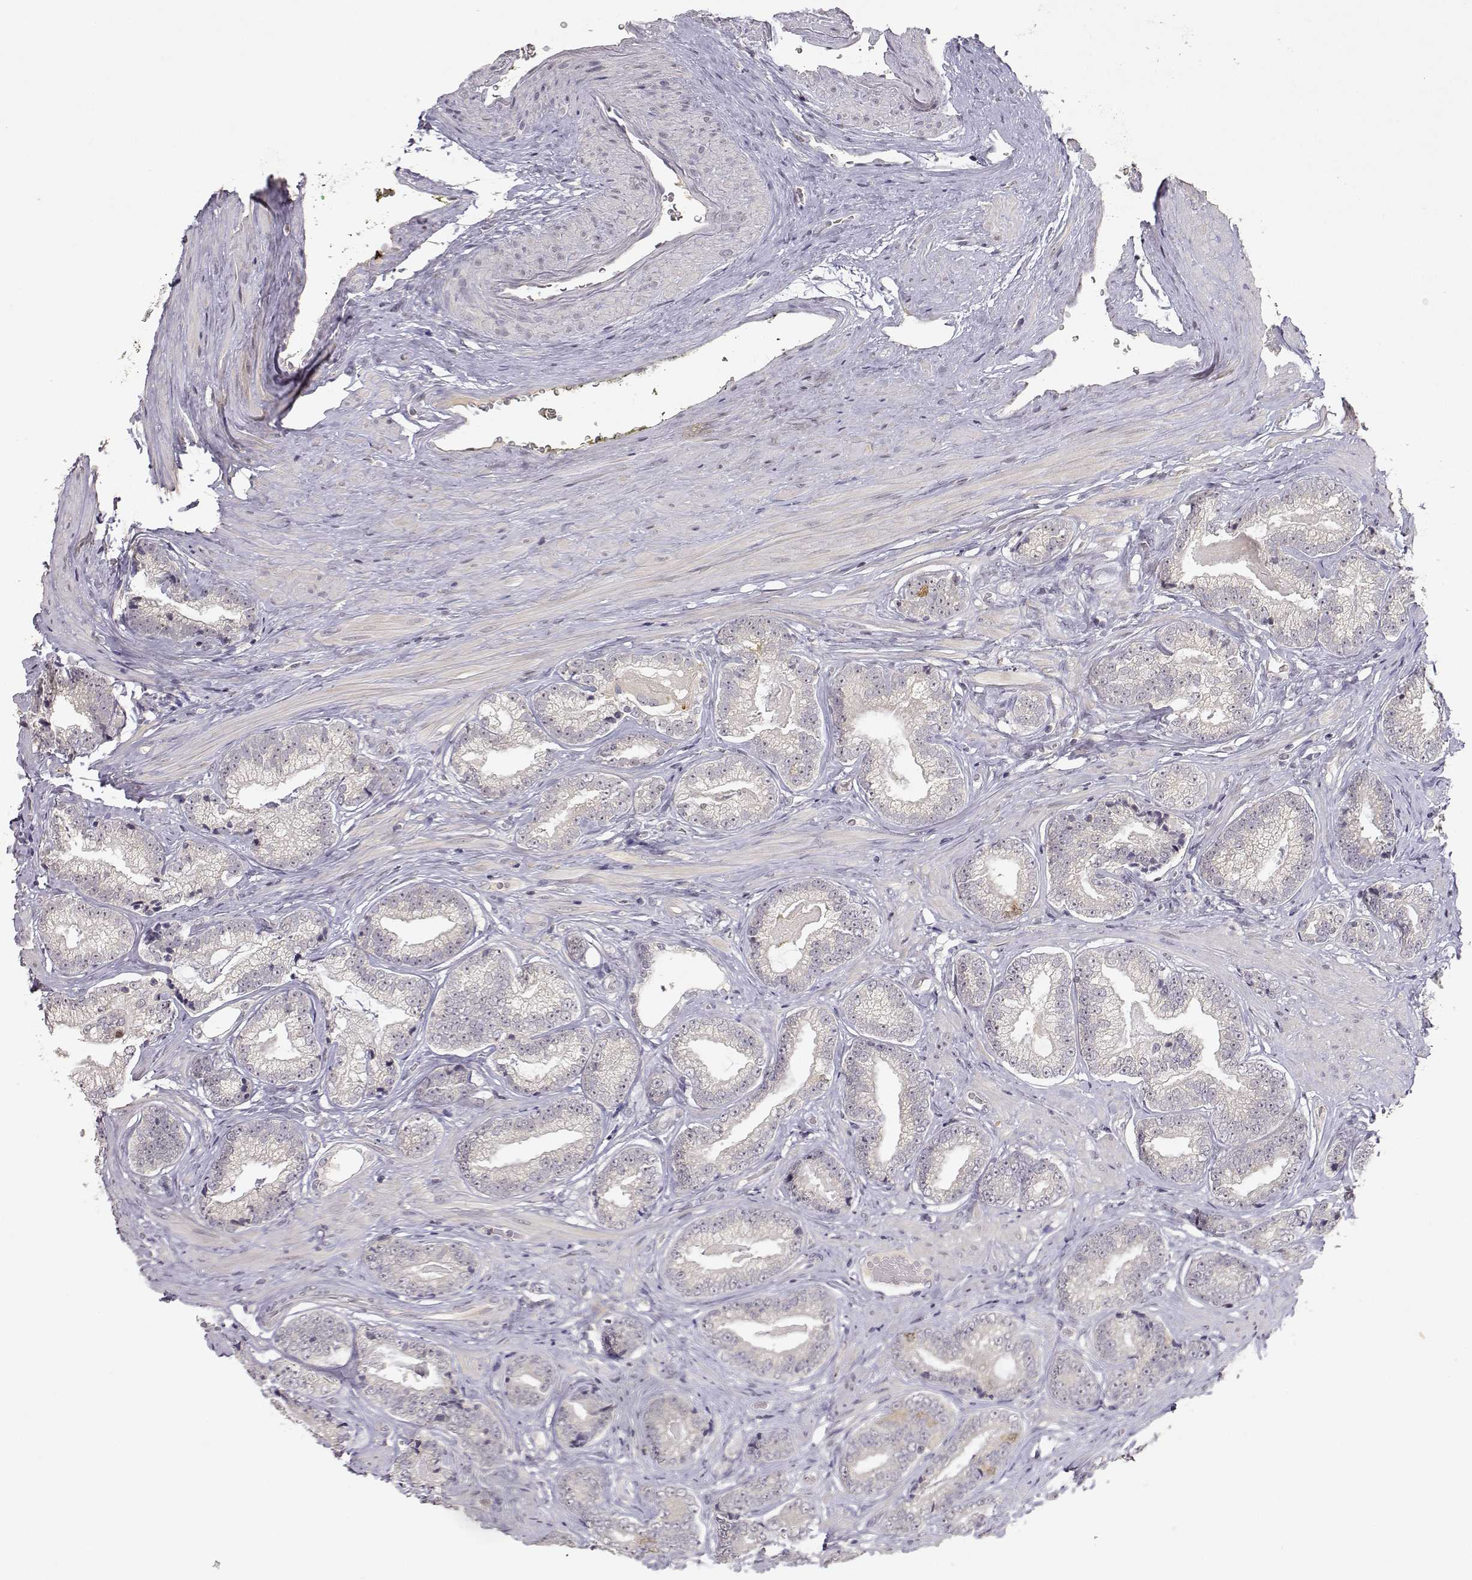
{"staining": {"intensity": "negative", "quantity": "none", "location": "none"}, "tissue": "prostate cancer", "cell_type": "Tumor cells", "image_type": "cancer", "snomed": [{"axis": "morphology", "description": "Adenocarcinoma, Low grade"}, {"axis": "topography", "description": "Prostate"}], "caption": "The micrograph shows no staining of tumor cells in prostate cancer (low-grade adenocarcinoma). (DAB (3,3'-diaminobenzidine) IHC visualized using brightfield microscopy, high magnification).", "gene": "RAD51", "patient": {"sex": "male", "age": 61}}